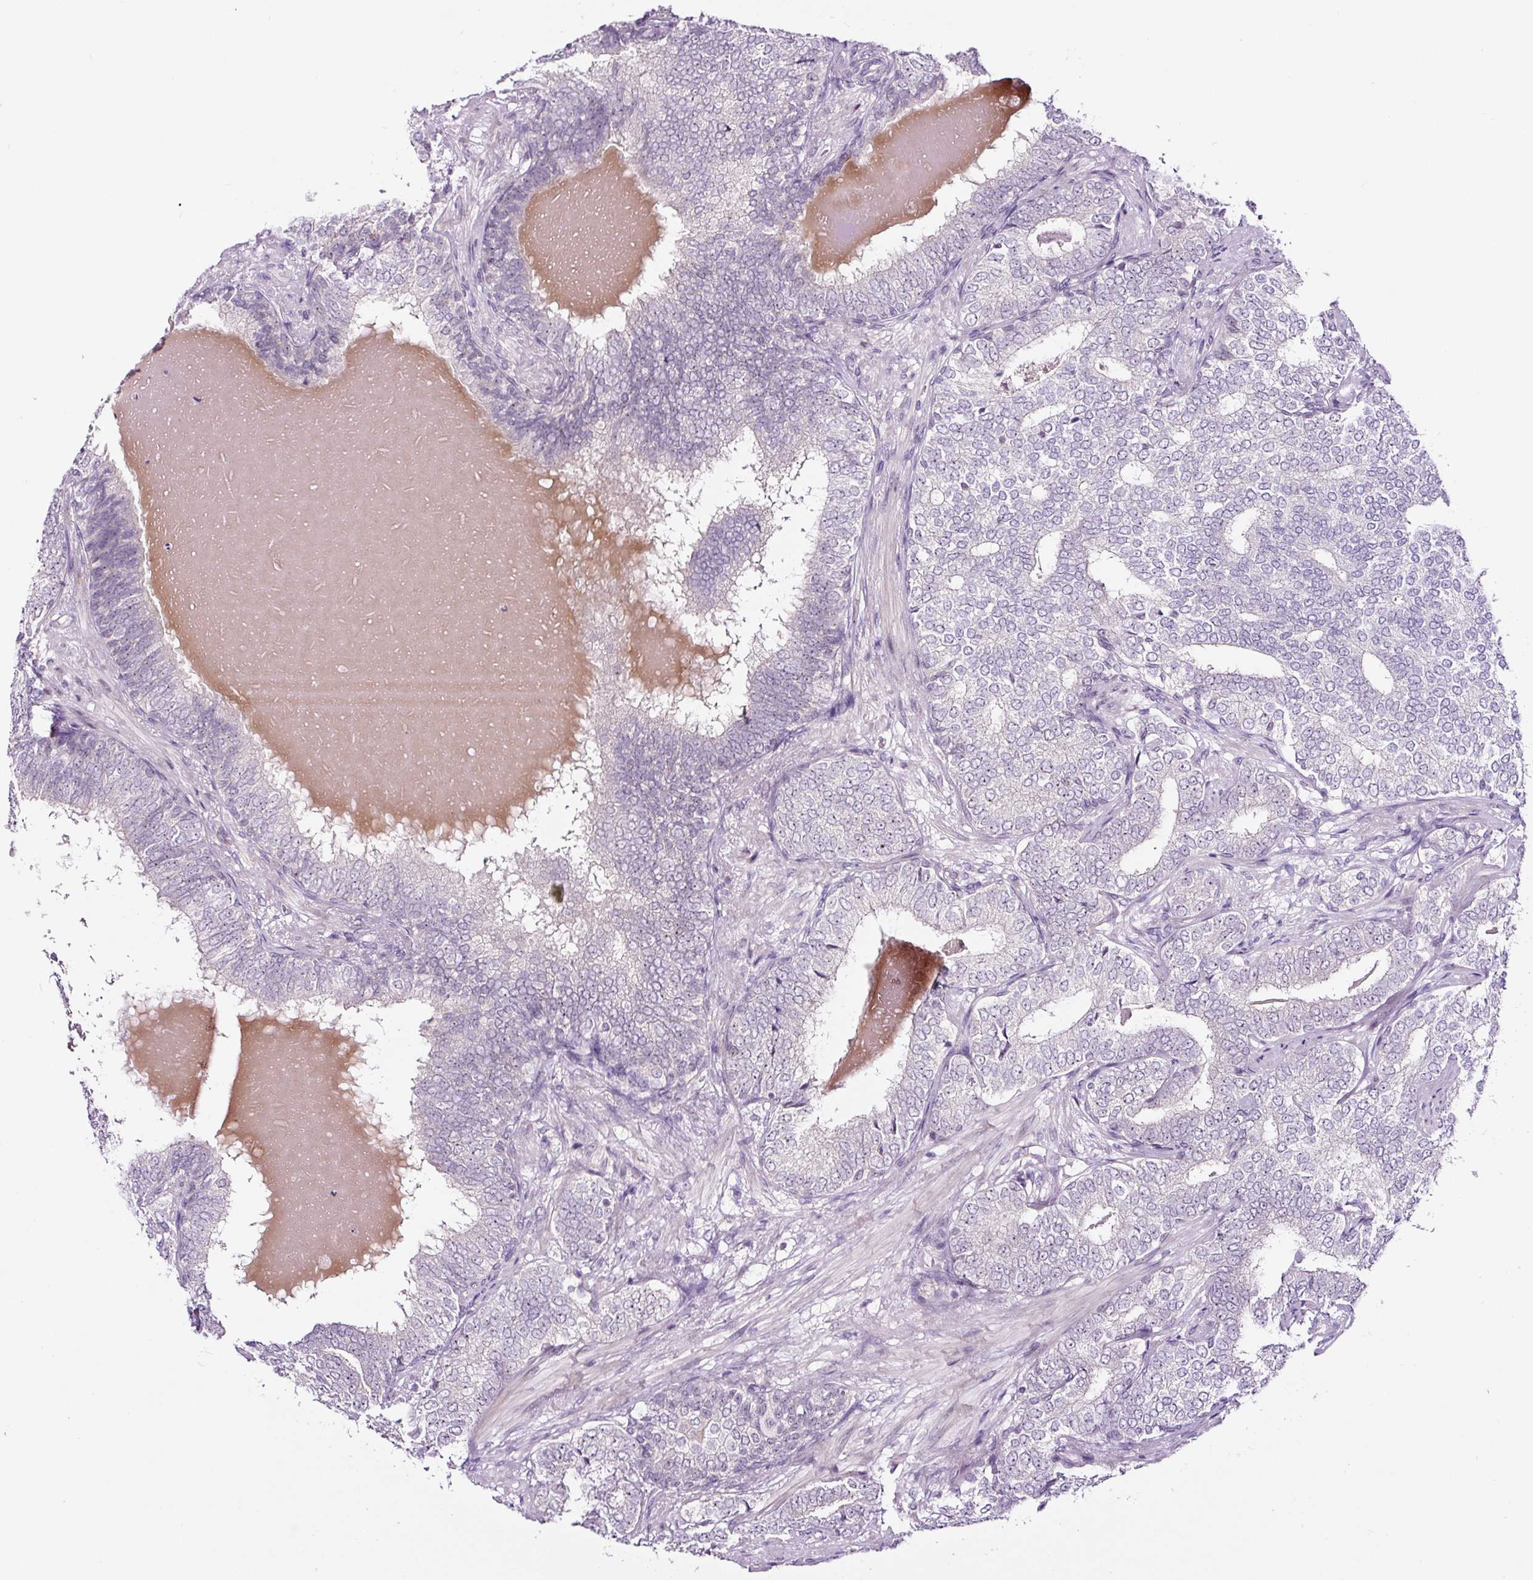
{"staining": {"intensity": "negative", "quantity": "none", "location": "none"}, "tissue": "prostate cancer", "cell_type": "Tumor cells", "image_type": "cancer", "snomed": [{"axis": "morphology", "description": "Adenocarcinoma, High grade"}, {"axis": "topography", "description": "Prostate"}], "caption": "Immunohistochemistry image of neoplastic tissue: prostate adenocarcinoma (high-grade) stained with DAB (3,3'-diaminobenzidine) exhibits no significant protein staining in tumor cells. (DAB (3,3'-diaminobenzidine) immunohistochemistry, high magnification).", "gene": "NOM1", "patient": {"sex": "male", "age": 72}}